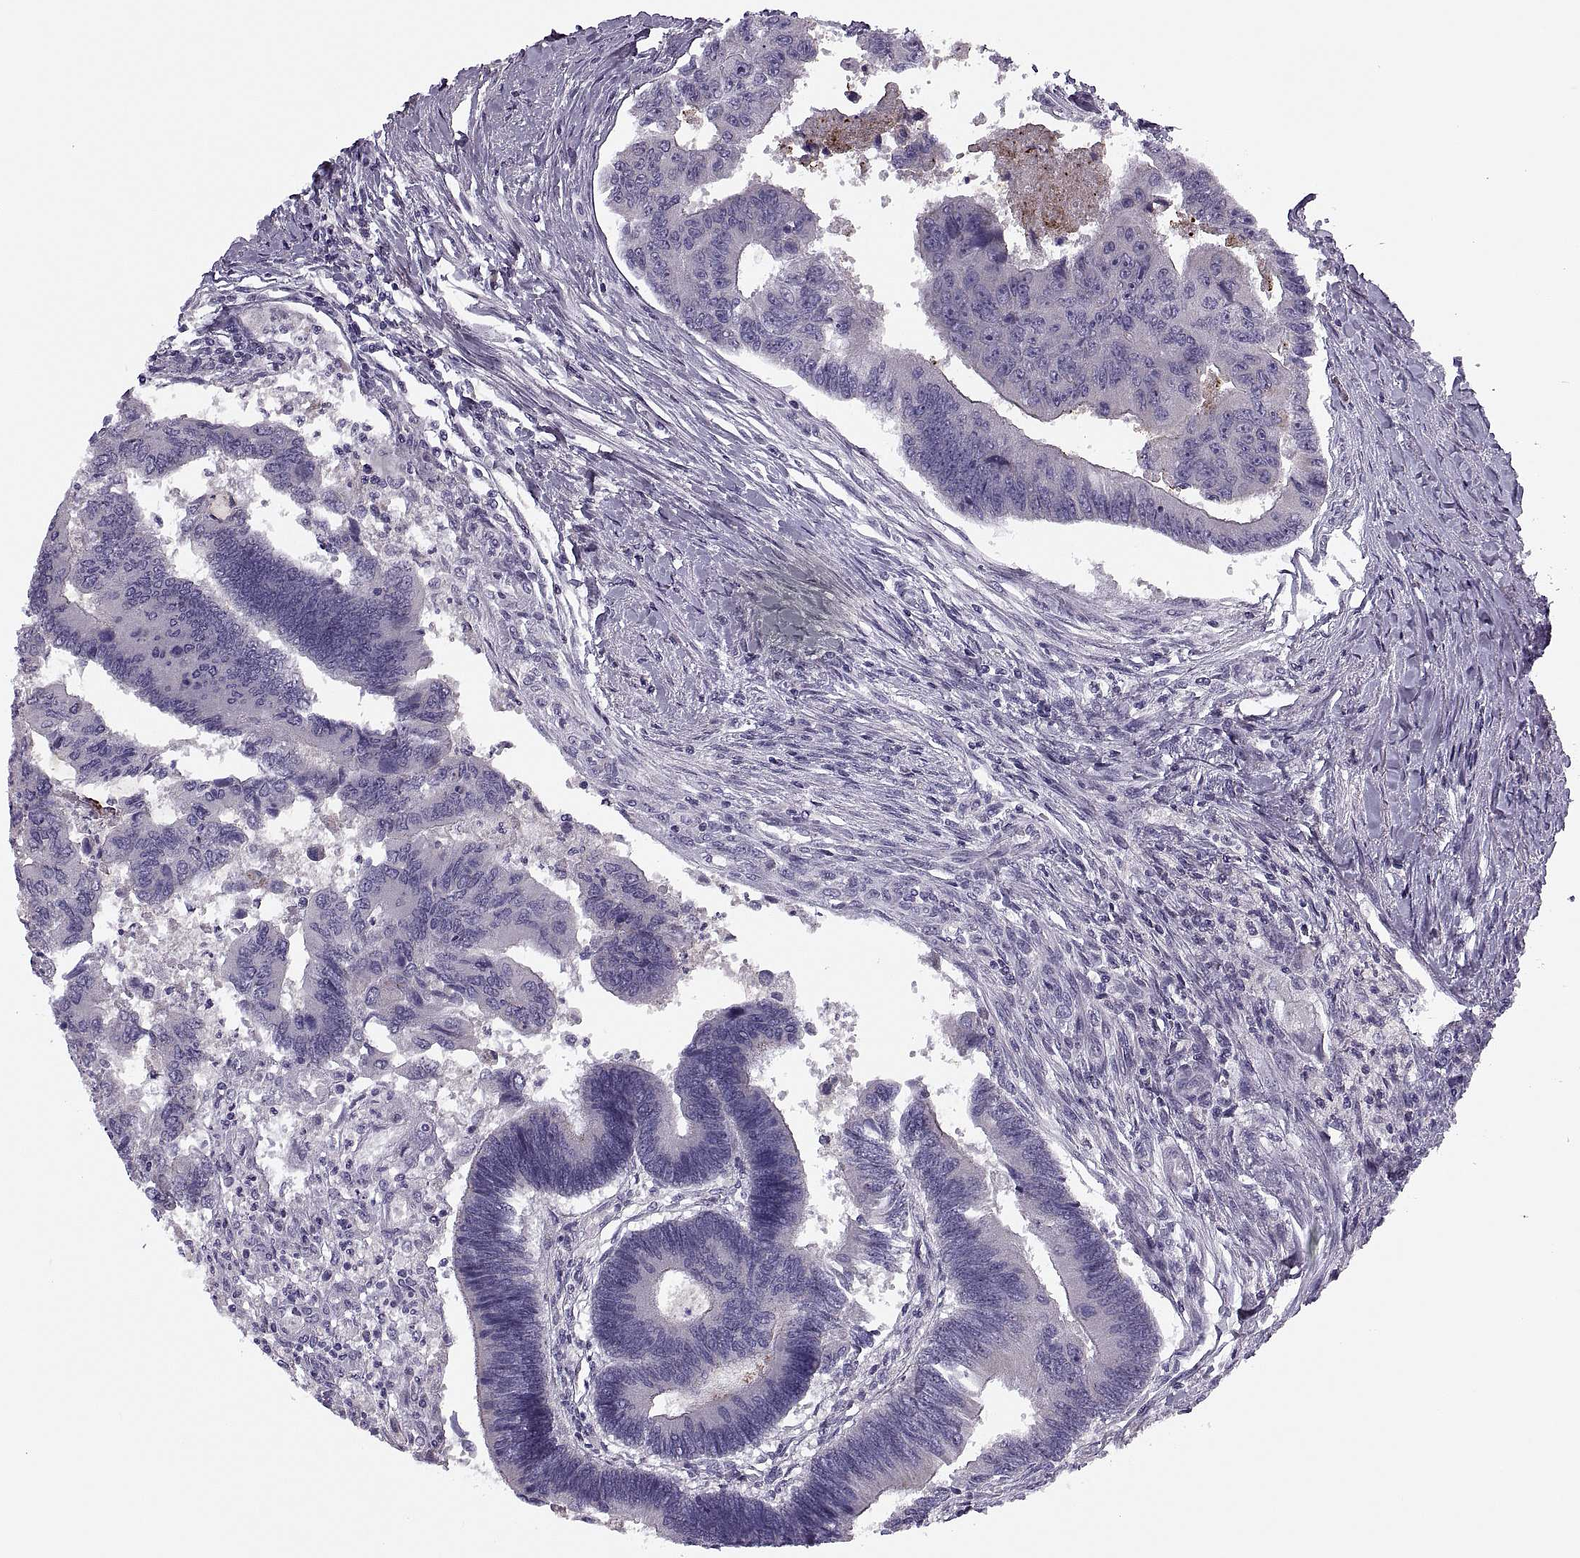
{"staining": {"intensity": "negative", "quantity": "none", "location": "none"}, "tissue": "colorectal cancer", "cell_type": "Tumor cells", "image_type": "cancer", "snomed": [{"axis": "morphology", "description": "Adenocarcinoma, NOS"}, {"axis": "topography", "description": "Colon"}], "caption": "IHC histopathology image of neoplastic tissue: colorectal cancer (adenocarcinoma) stained with DAB exhibits no significant protein expression in tumor cells.", "gene": "PRSS54", "patient": {"sex": "female", "age": 67}}